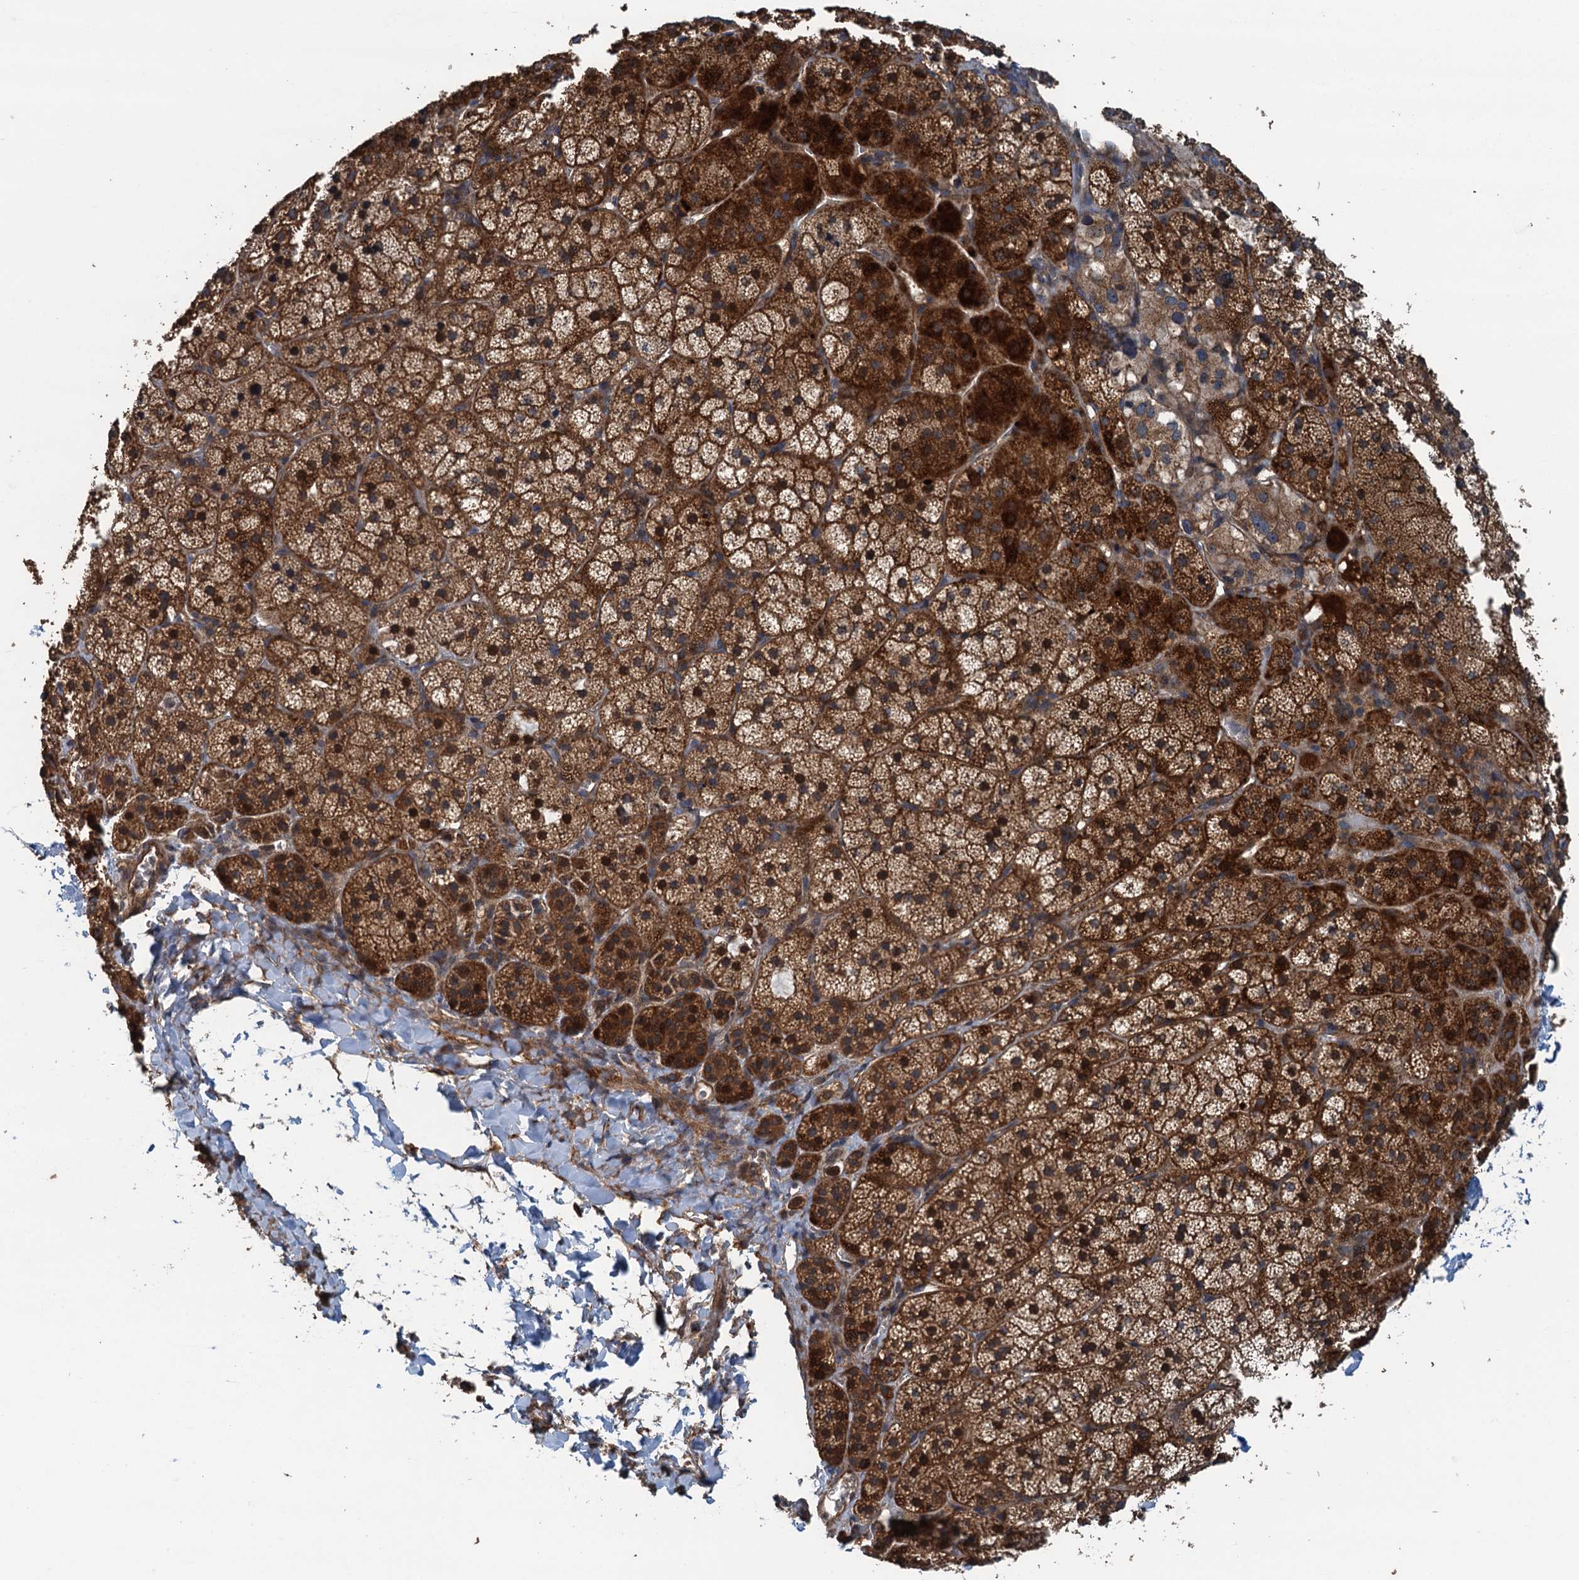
{"staining": {"intensity": "strong", "quantity": ">75%", "location": "cytoplasmic/membranous"}, "tissue": "adrenal gland", "cell_type": "Glandular cells", "image_type": "normal", "snomed": [{"axis": "morphology", "description": "Normal tissue, NOS"}, {"axis": "topography", "description": "Adrenal gland"}], "caption": "Immunohistochemical staining of normal adrenal gland exhibits high levels of strong cytoplasmic/membranous positivity in approximately >75% of glandular cells.", "gene": "BORCS5", "patient": {"sex": "female", "age": 44}}